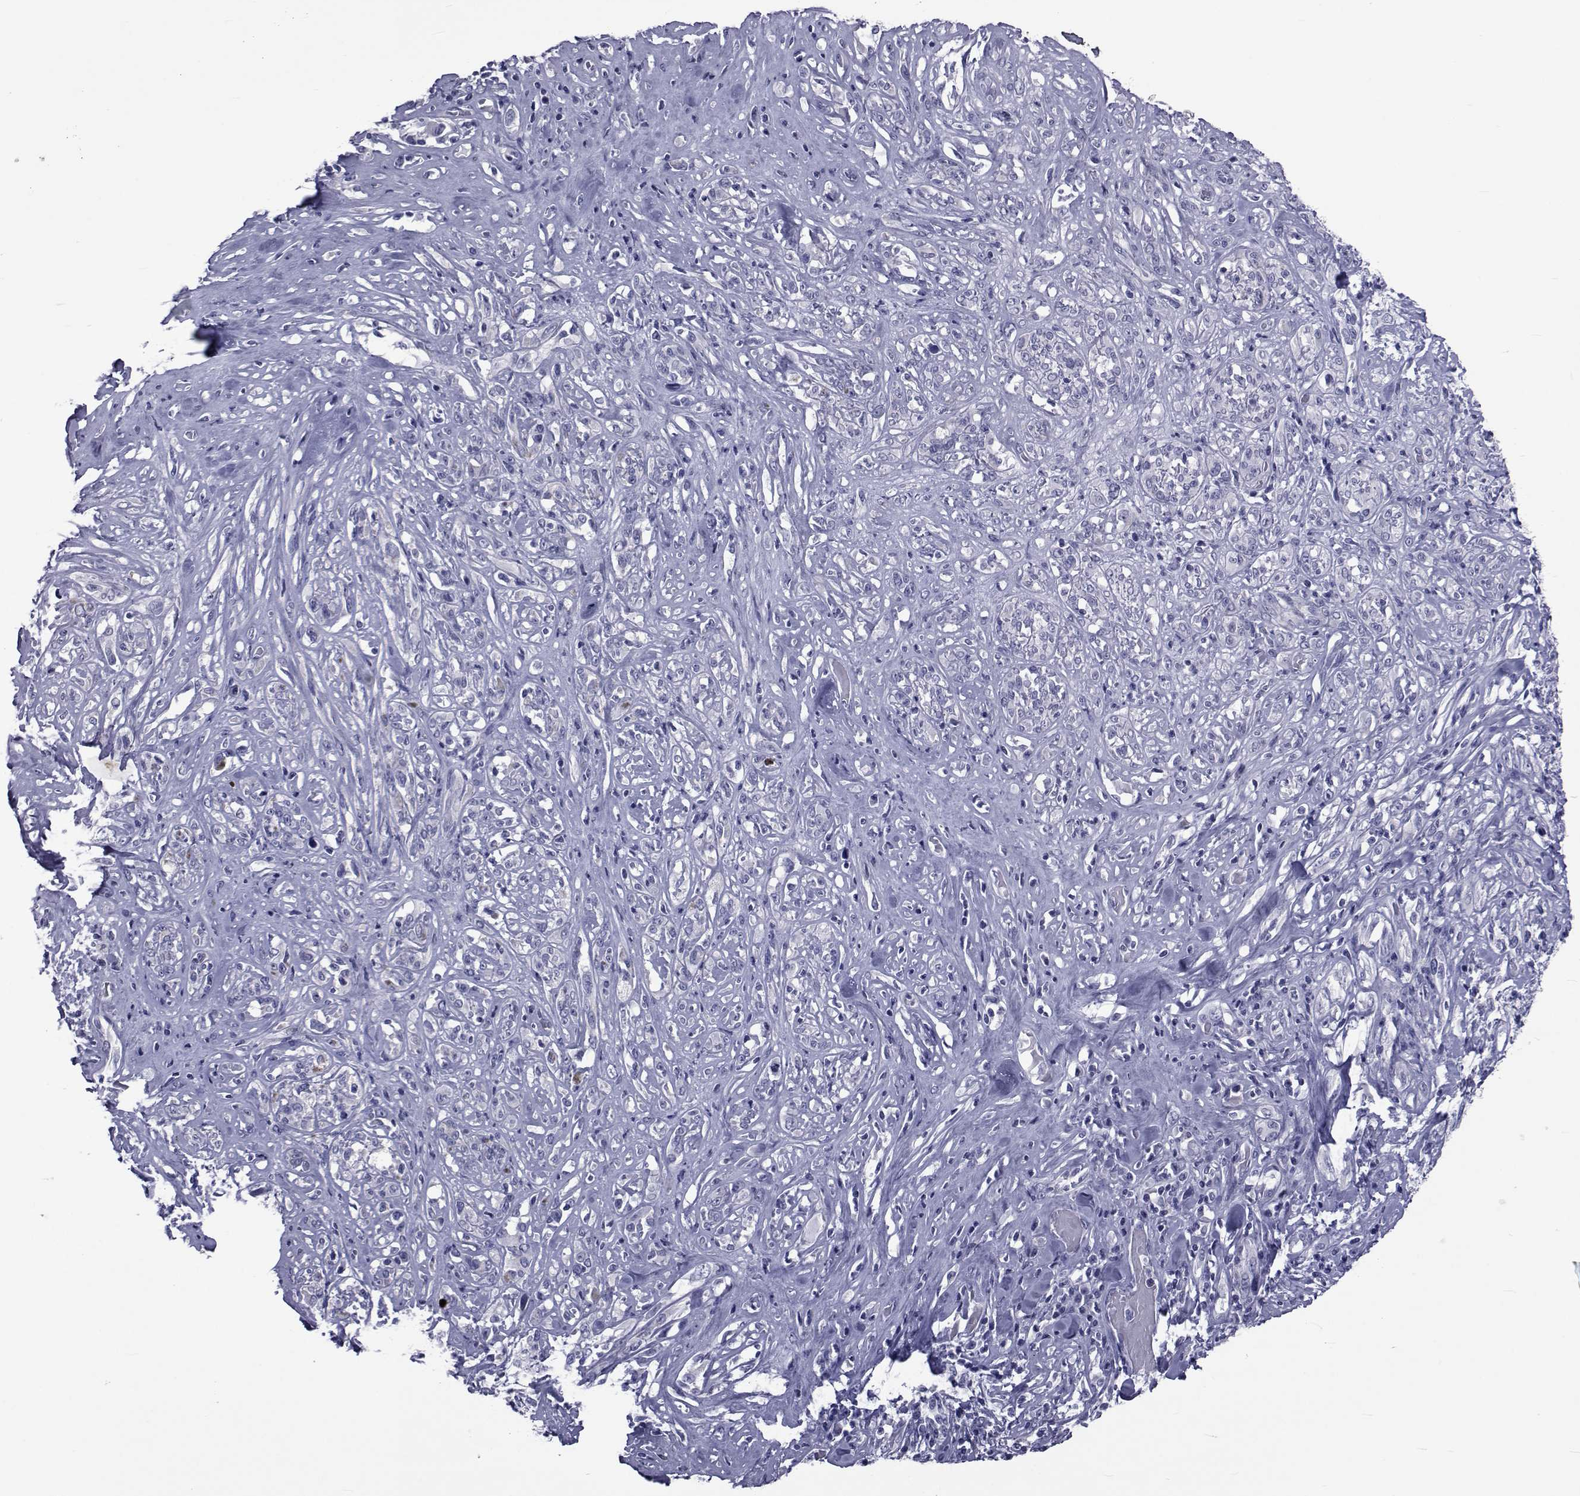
{"staining": {"intensity": "negative", "quantity": "none", "location": "none"}, "tissue": "melanoma", "cell_type": "Tumor cells", "image_type": "cancer", "snomed": [{"axis": "morphology", "description": "Malignant melanoma, NOS"}, {"axis": "topography", "description": "Skin"}], "caption": "This micrograph is of malignant melanoma stained with immunohistochemistry (IHC) to label a protein in brown with the nuclei are counter-stained blue. There is no positivity in tumor cells.", "gene": "GKAP1", "patient": {"sex": "female", "age": 91}}